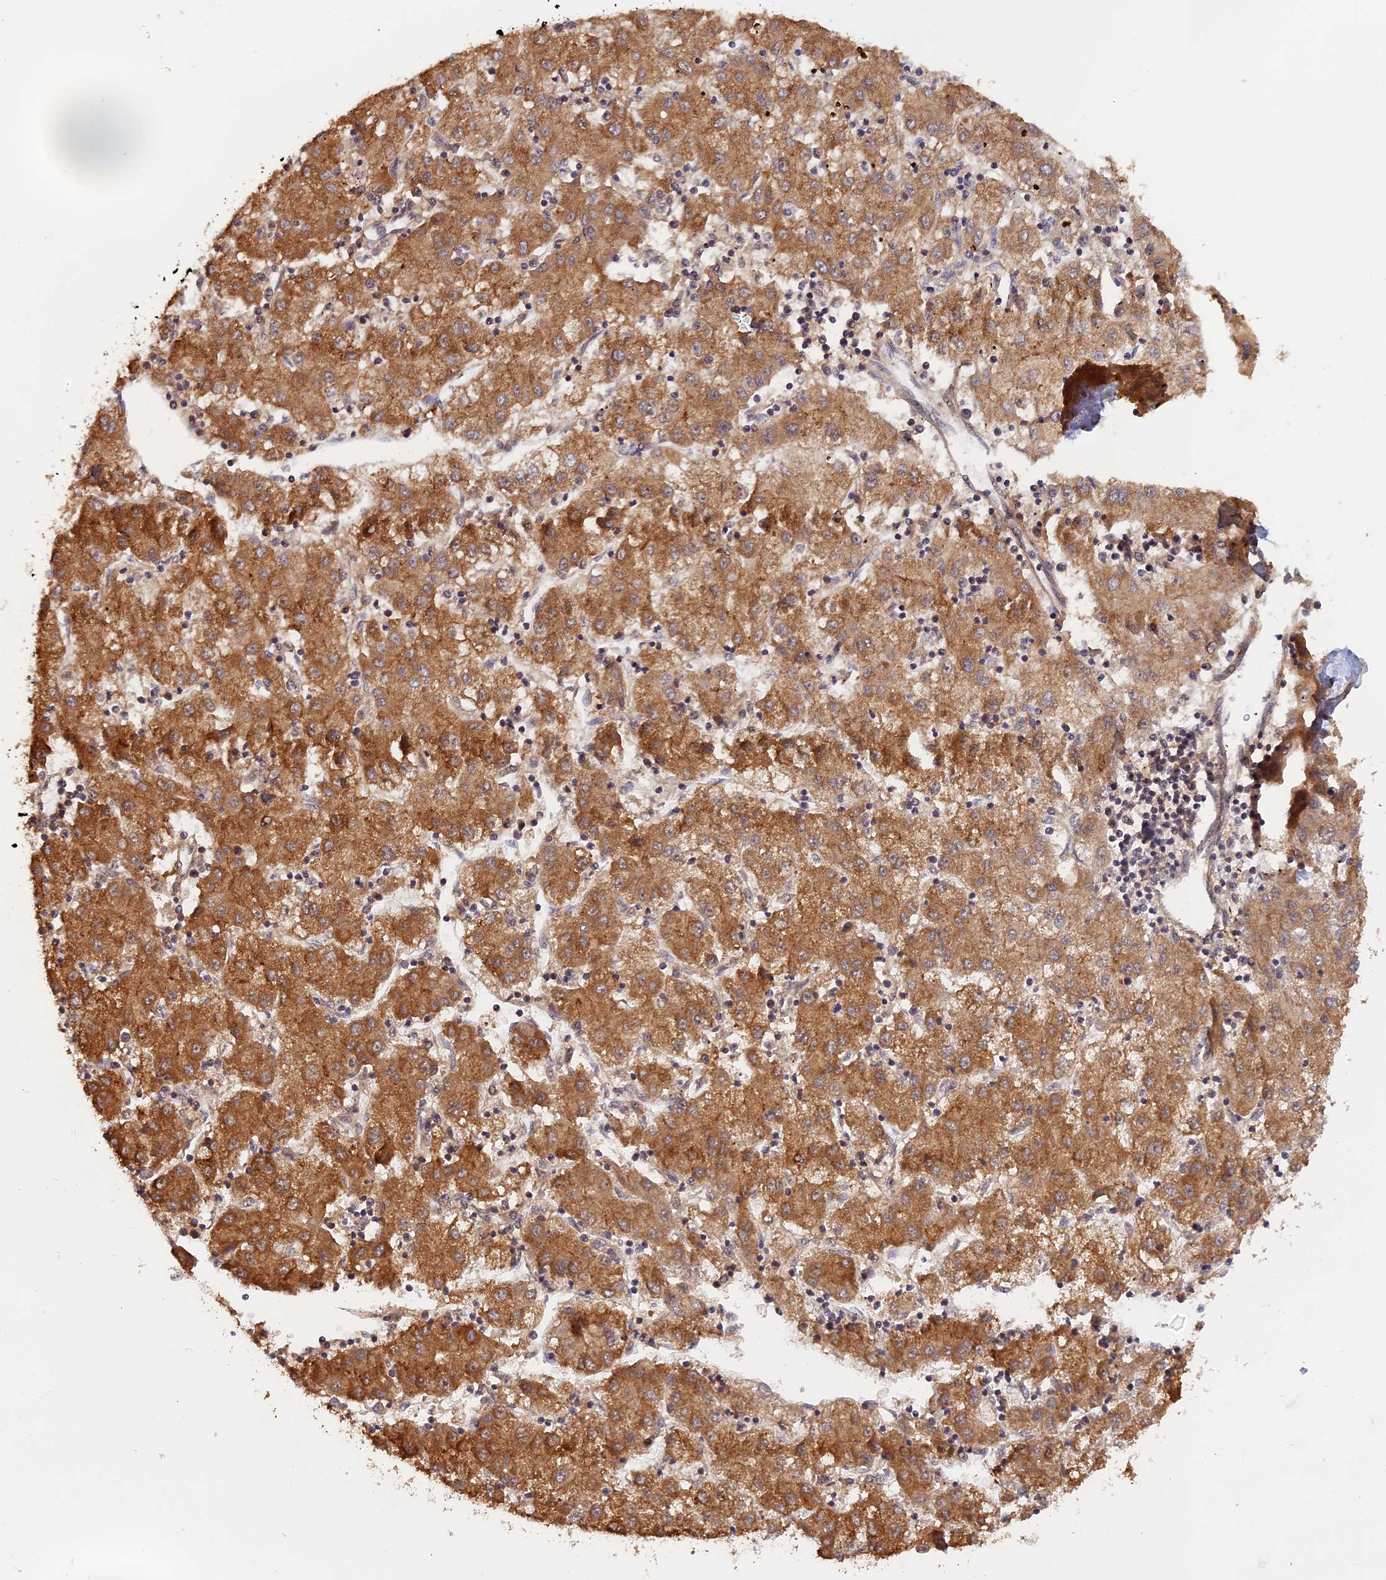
{"staining": {"intensity": "moderate", "quantity": ">75%", "location": "cytoplasmic/membranous"}, "tissue": "liver cancer", "cell_type": "Tumor cells", "image_type": "cancer", "snomed": [{"axis": "morphology", "description": "Carcinoma, Hepatocellular, NOS"}, {"axis": "topography", "description": "Liver"}], "caption": "Protein staining of hepatocellular carcinoma (liver) tissue exhibits moderate cytoplasmic/membranous positivity in about >75% of tumor cells. (Brightfield microscopy of DAB IHC at high magnification).", "gene": "MYBL2", "patient": {"sex": "male", "age": 72}}